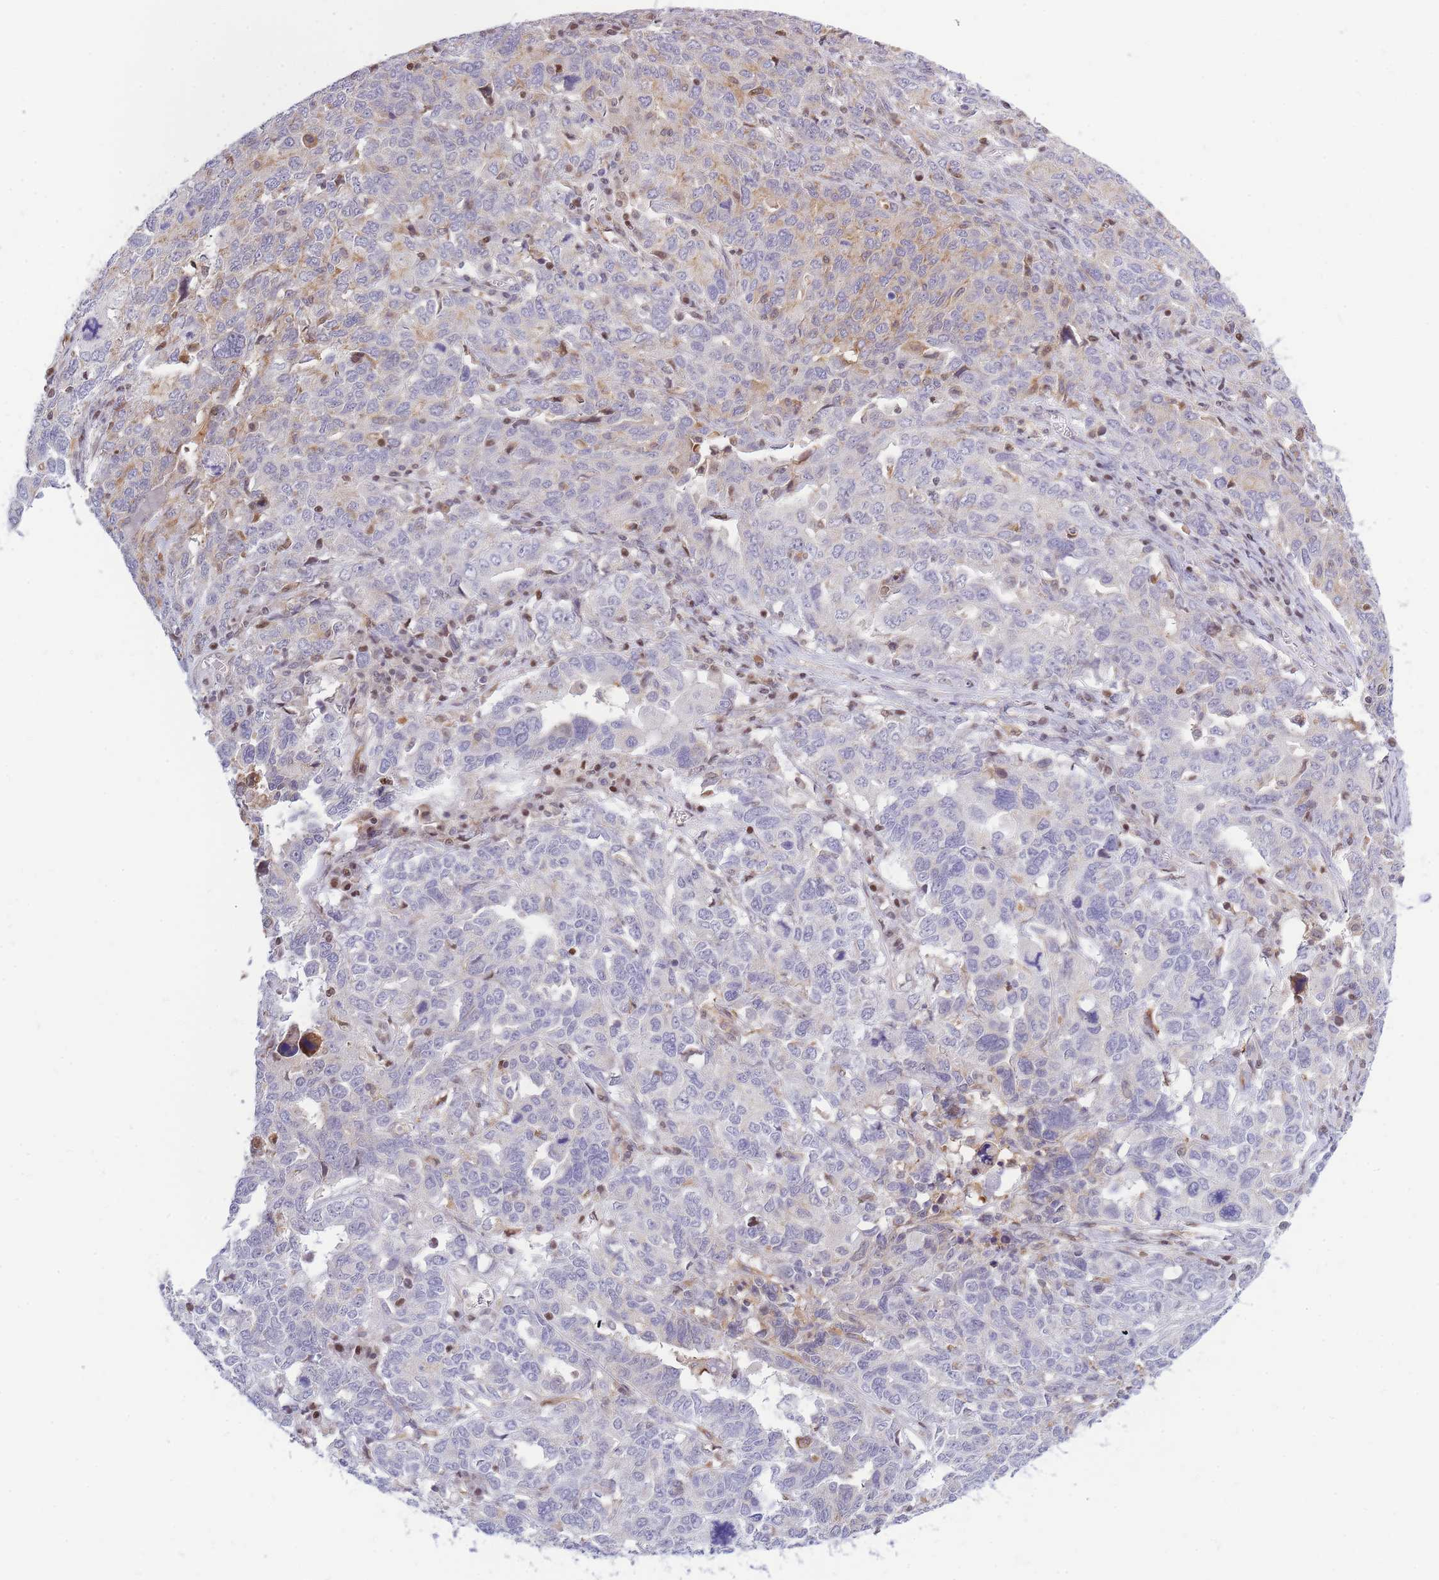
{"staining": {"intensity": "negative", "quantity": "none", "location": "none"}, "tissue": "ovarian cancer", "cell_type": "Tumor cells", "image_type": "cancer", "snomed": [{"axis": "morphology", "description": "Carcinoma, endometroid"}, {"axis": "topography", "description": "Ovary"}], "caption": "Immunohistochemistry of human endometroid carcinoma (ovarian) demonstrates no positivity in tumor cells. (DAB immunohistochemistry, high magnification).", "gene": "CRACD", "patient": {"sex": "female", "age": 62}}